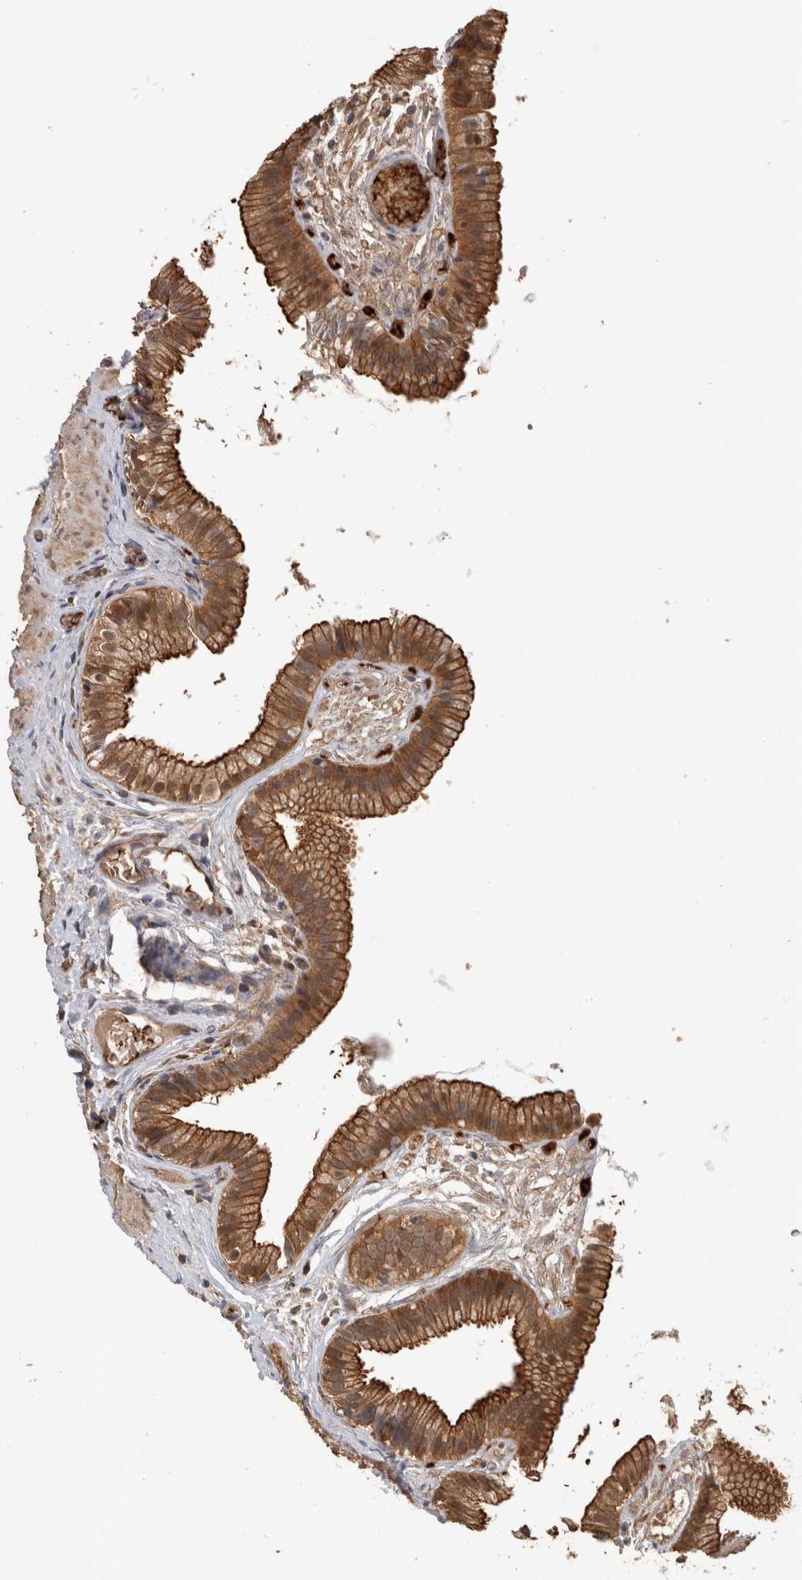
{"staining": {"intensity": "strong", "quantity": ">75%", "location": "cytoplasmic/membranous,nuclear"}, "tissue": "gallbladder", "cell_type": "Glandular cells", "image_type": "normal", "snomed": [{"axis": "morphology", "description": "Normal tissue, NOS"}, {"axis": "topography", "description": "Gallbladder"}], "caption": "Immunohistochemistry (IHC) (DAB) staining of normal gallbladder displays strong cytoplasmic/membranous,nuclear protein staining in approximately >75% of glandular cells.", "gene": "RHPN1", "patient": {"sex": "female", "age": 26}}